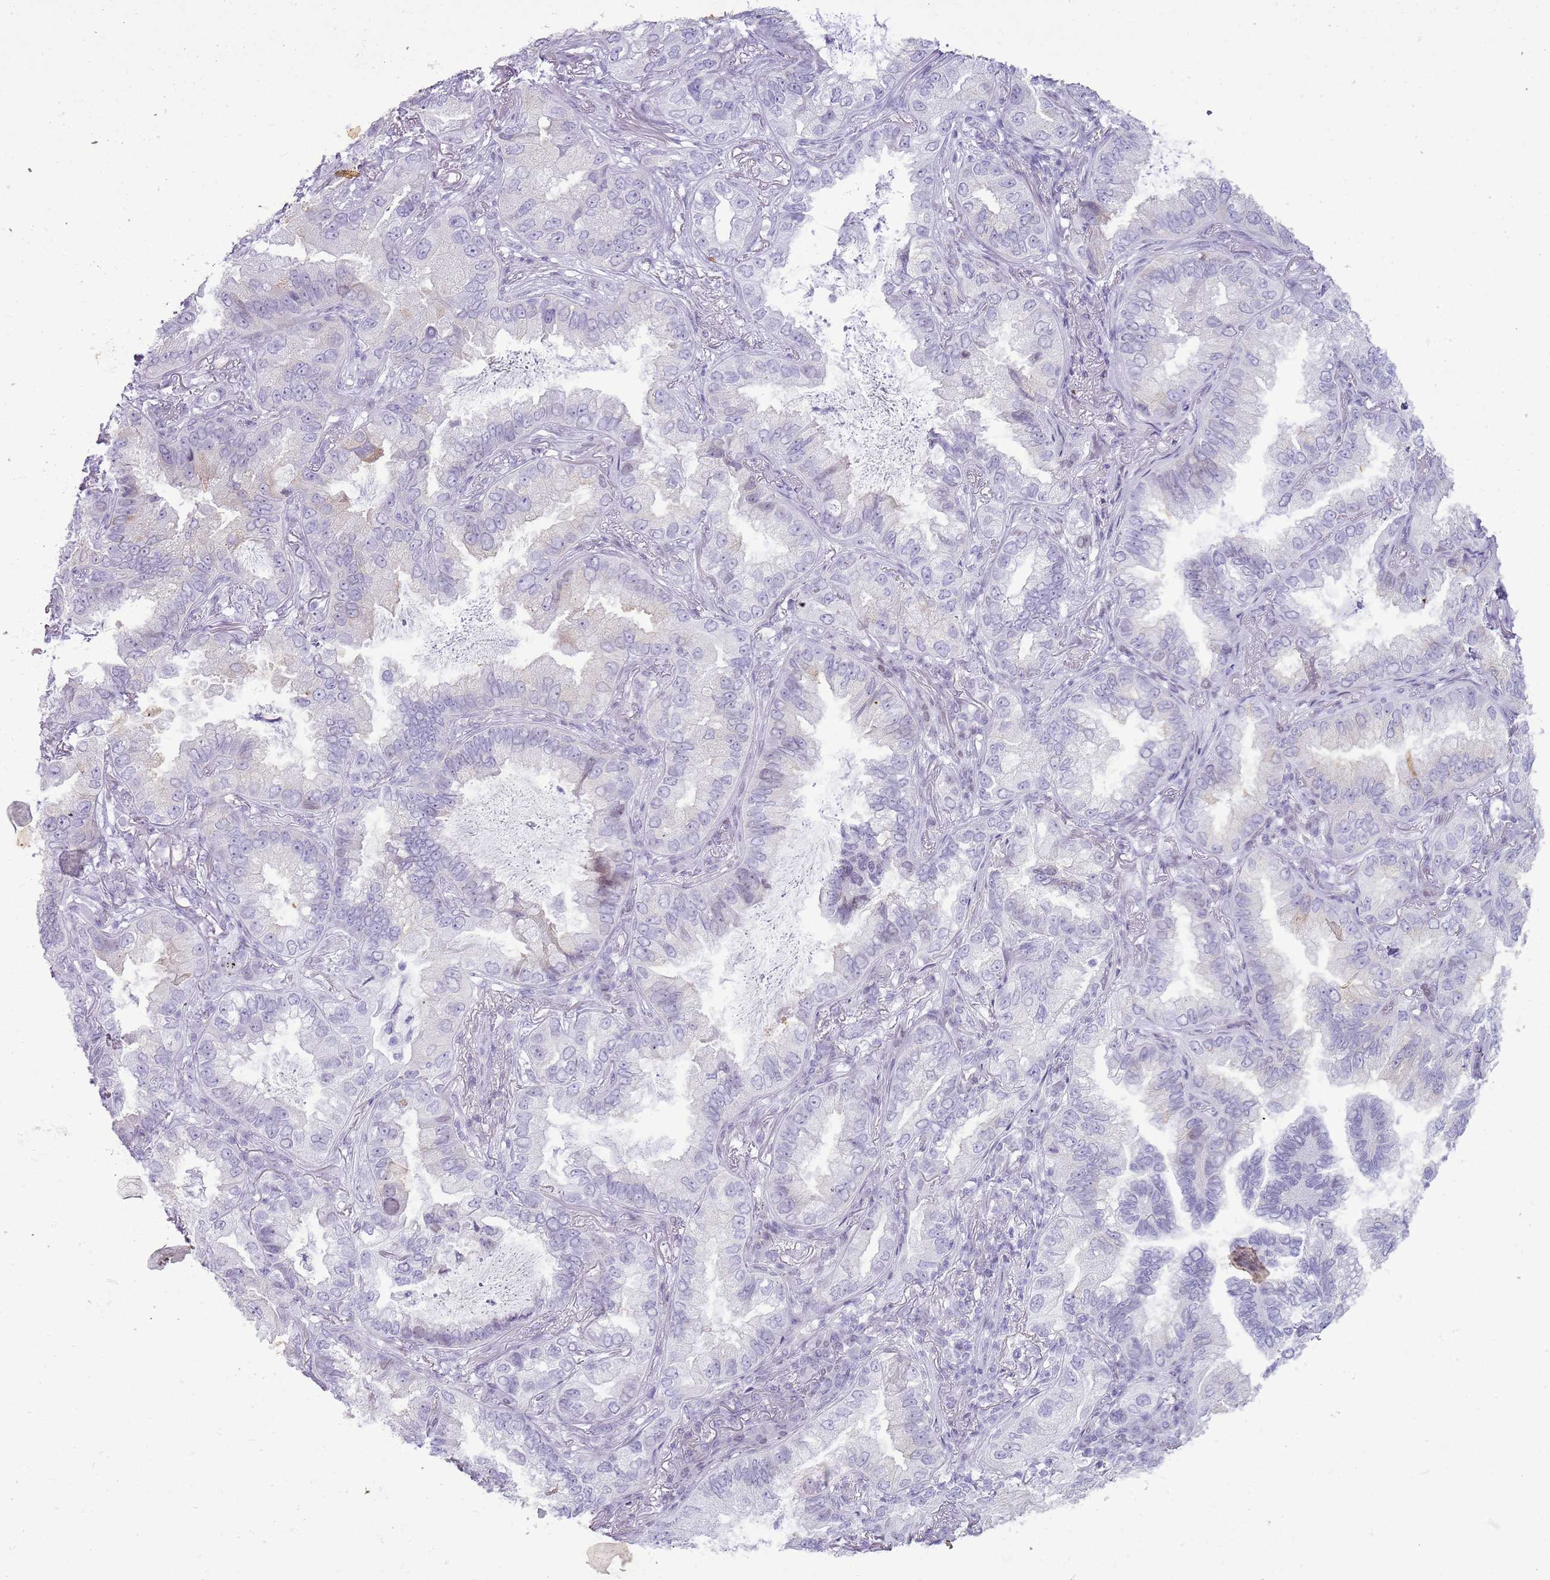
{"staining": {"intensity": "negative", "quantity": "none", "location": "none"}, "tissue": "lung cancer", "cell_type": "Tumor cells", "image_type": "cancer", "snomed": [{"axis": "morphology", "description": "Adenocarcinoma, NOS"}, {"axis": "topography", "description": "Lung"}], "caption": "Lung adenocarcinoma was stained to show a protein in brown. There is no significant expression in tumor cells. (Immunohistochemistry (ihc), brightfield microscopy, high magnification).", "gene": "ASIP", "patient": {"sex": "female", "age": 69}}